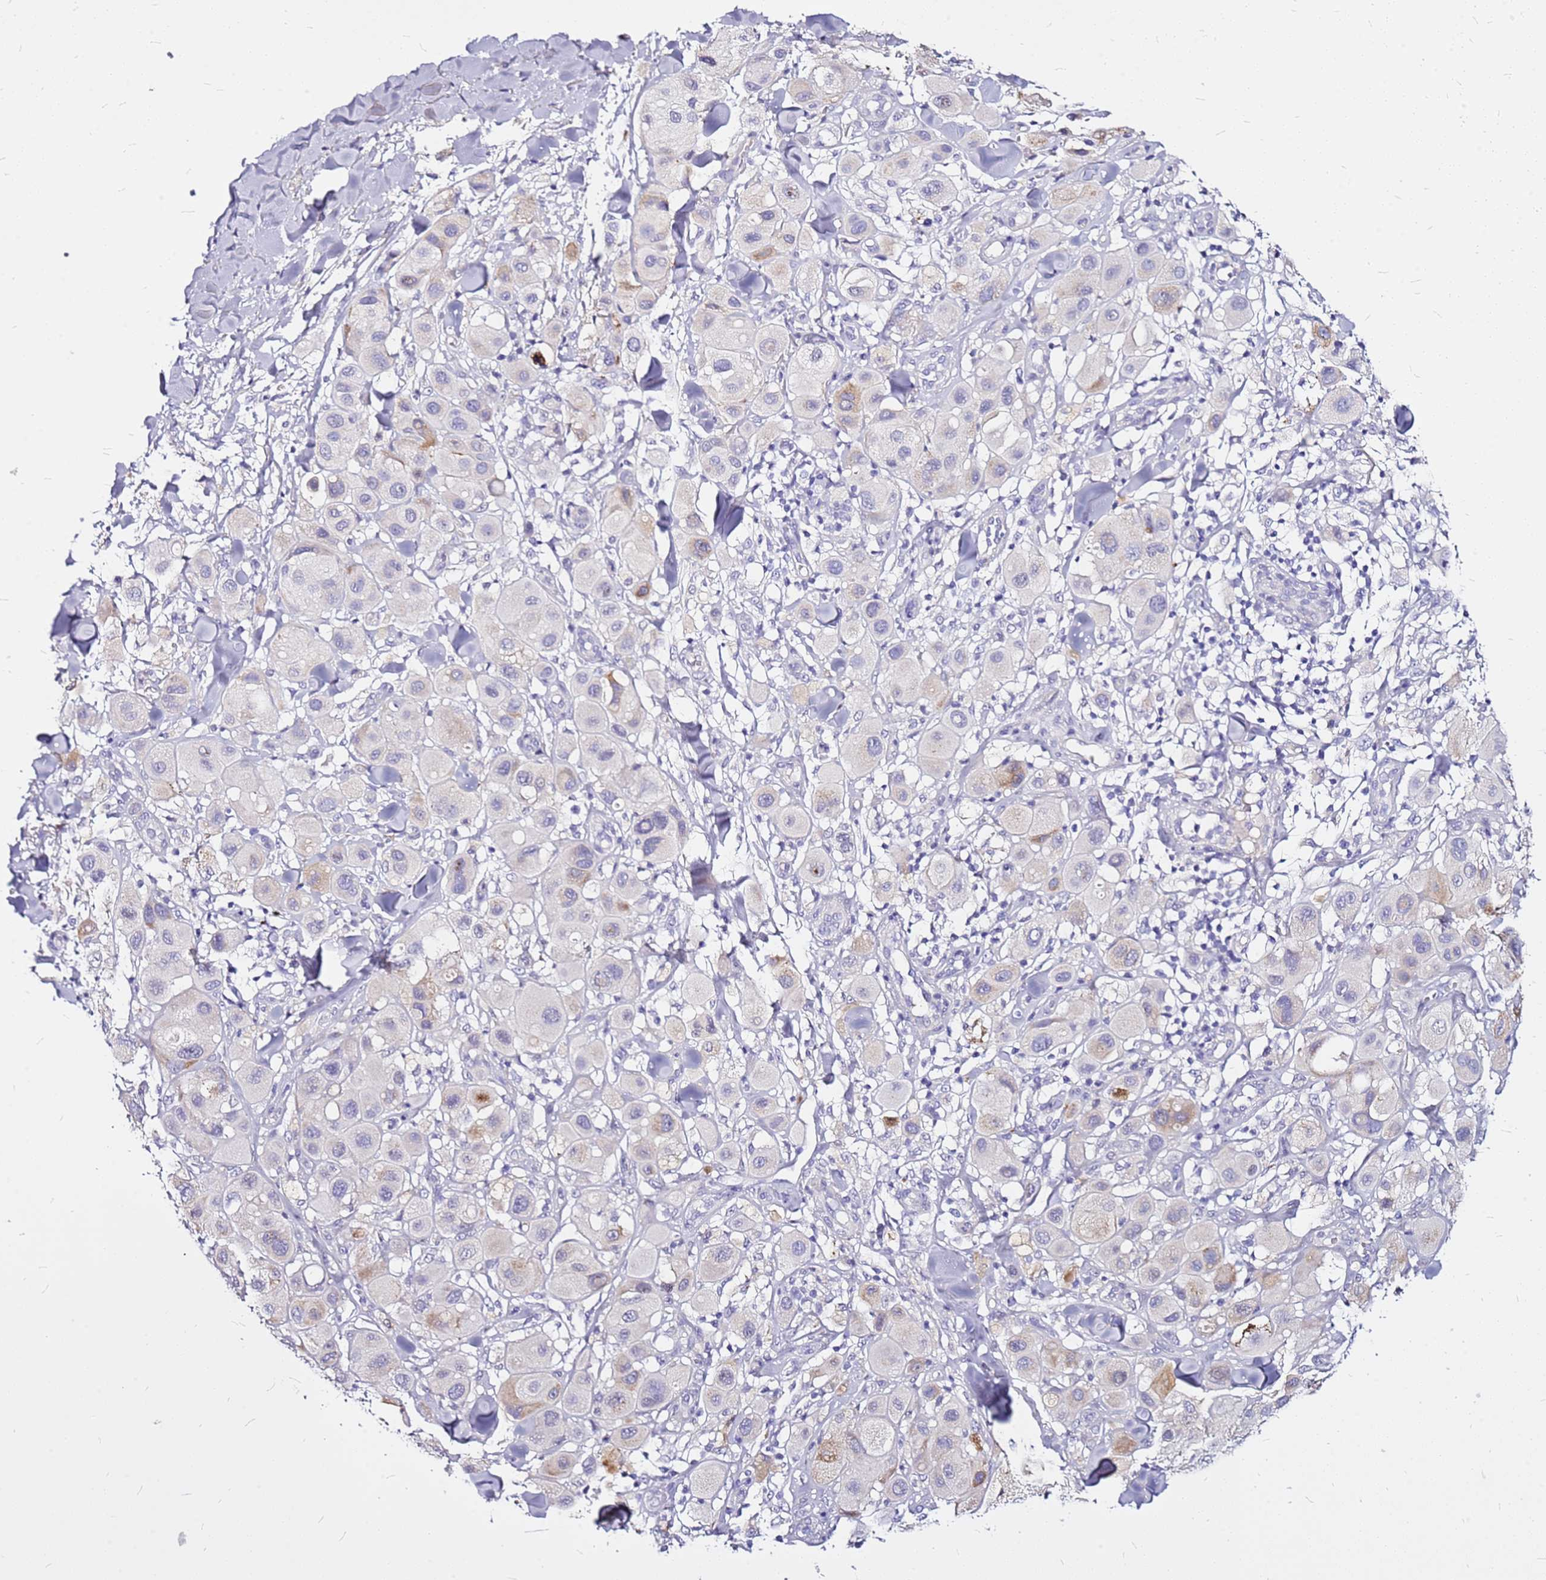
{"staining": {"intensity": "moderate", "quantity": "<25%", "location": "cytoplasmic/membranous"}, "tissue": "melanoma", "cell_type": "Tumor cells", "image_type": "cancer", "snomed": [{"axis": "morphology", "description": "Malignant melanoma, Metastatic site"}, {"axis": "topography", "description": "Skin"}], "caption": "Immunohistochemical staining of human melanoma reveals moderate cytoplasmic/membranous protein staining in about <25% of tumor cells. (Stains: DAB (3,3'-diaminobenzidine) in brown, nuclei in blue, Microscopy: brightfield microscopy at high magnification).", "gene": "CASD1", "patient": {"sex": "male", "age": 41}}